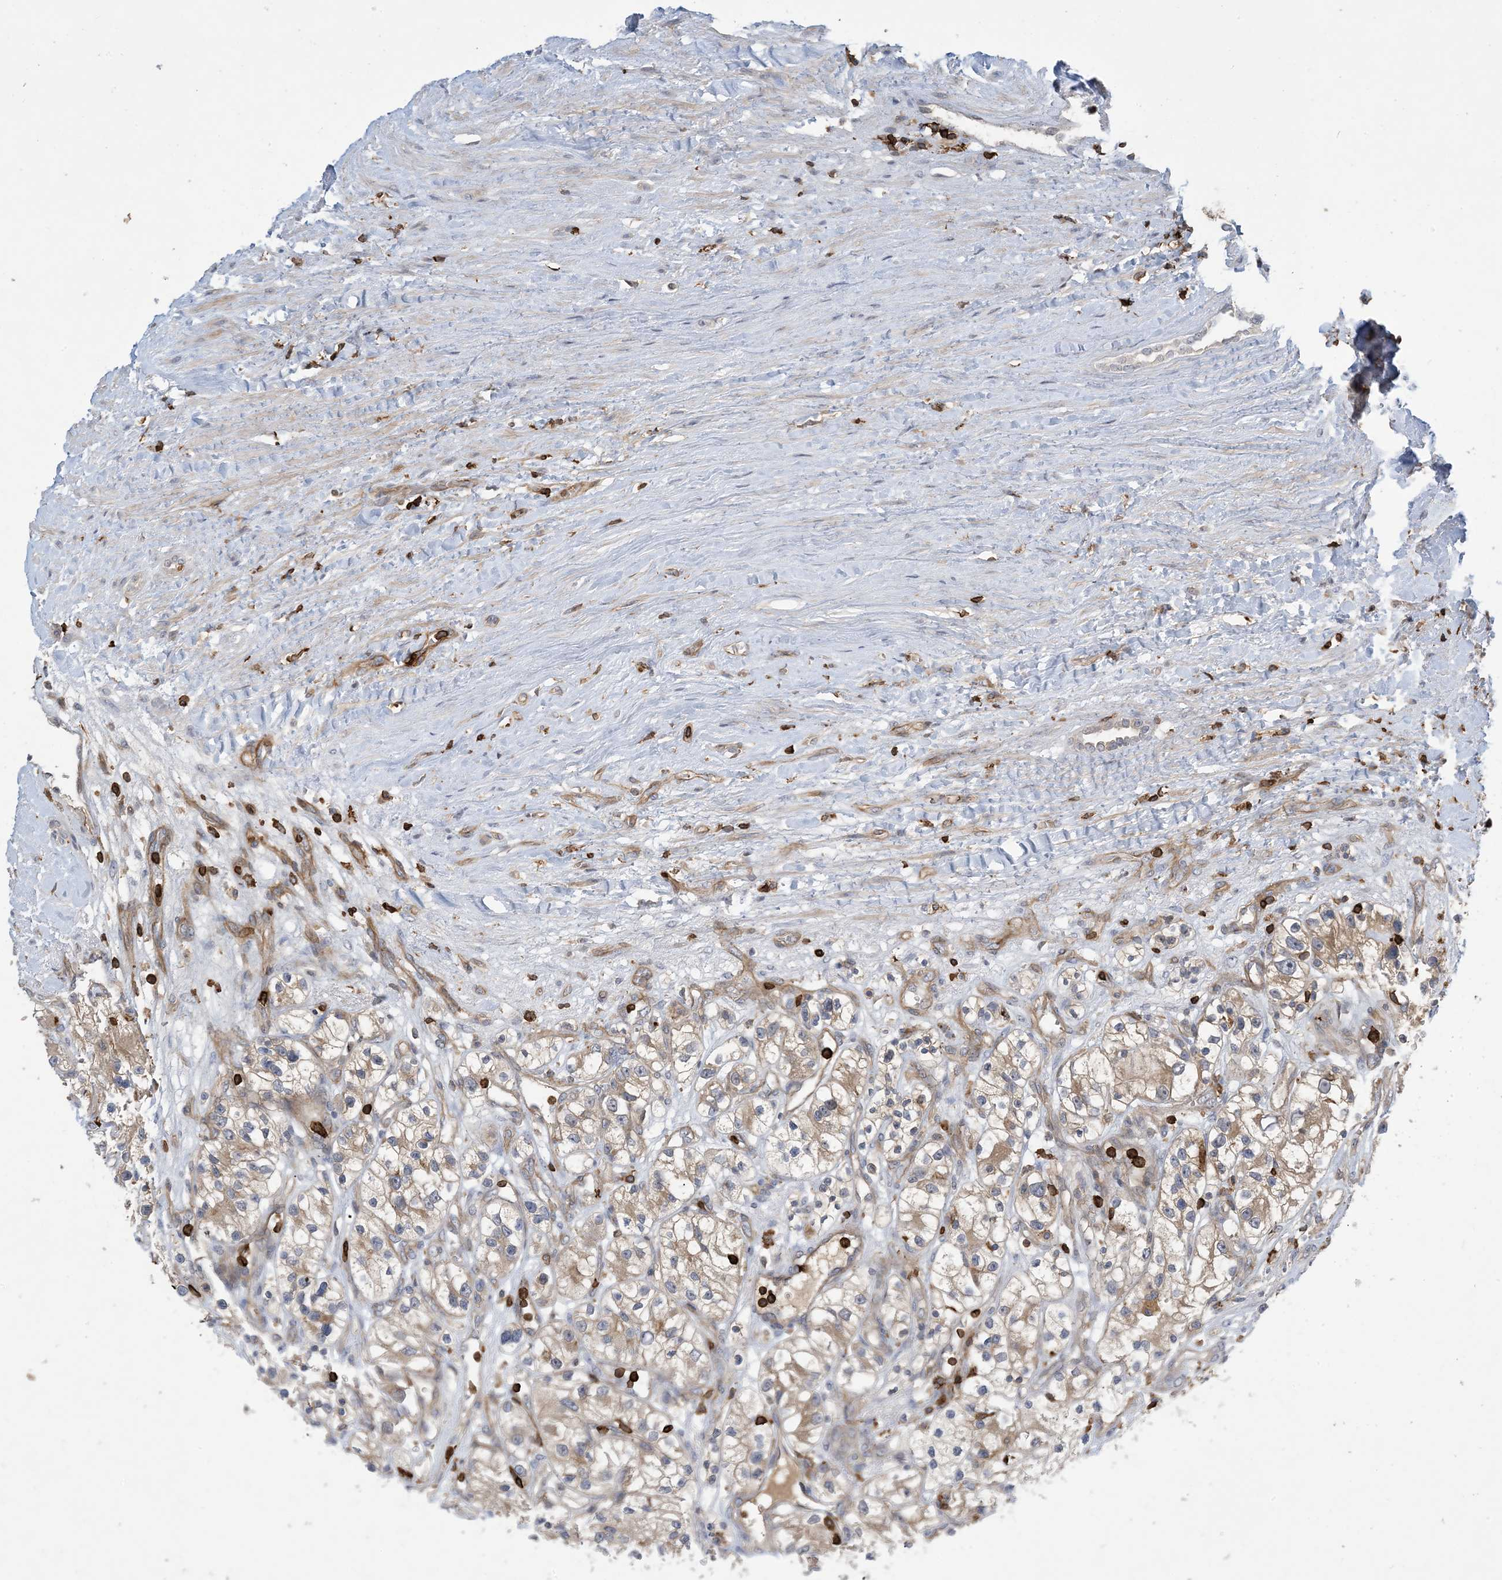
{"staining": {"intensity": "weak", "quantity": ">75%", "location": "cytoplasmic/membranous"}, "tissue": "renal cancer", "cell_type": "Tumor cells", "image_type": "cancer", "snomed": [{"axis": "morphology", "description": "Adenocarcinoma, NOS"}, {"axis": "topography", "description": "Kidney"}], "caption": "An image showing weak cytoplasmic/membranous expression in about >75% of tumor cells in adenocarcinoma (renal), as visualized by brown immunohistochemical staining.", "gene": "AK9", "patient": {"sex": "female", "age": 57}}